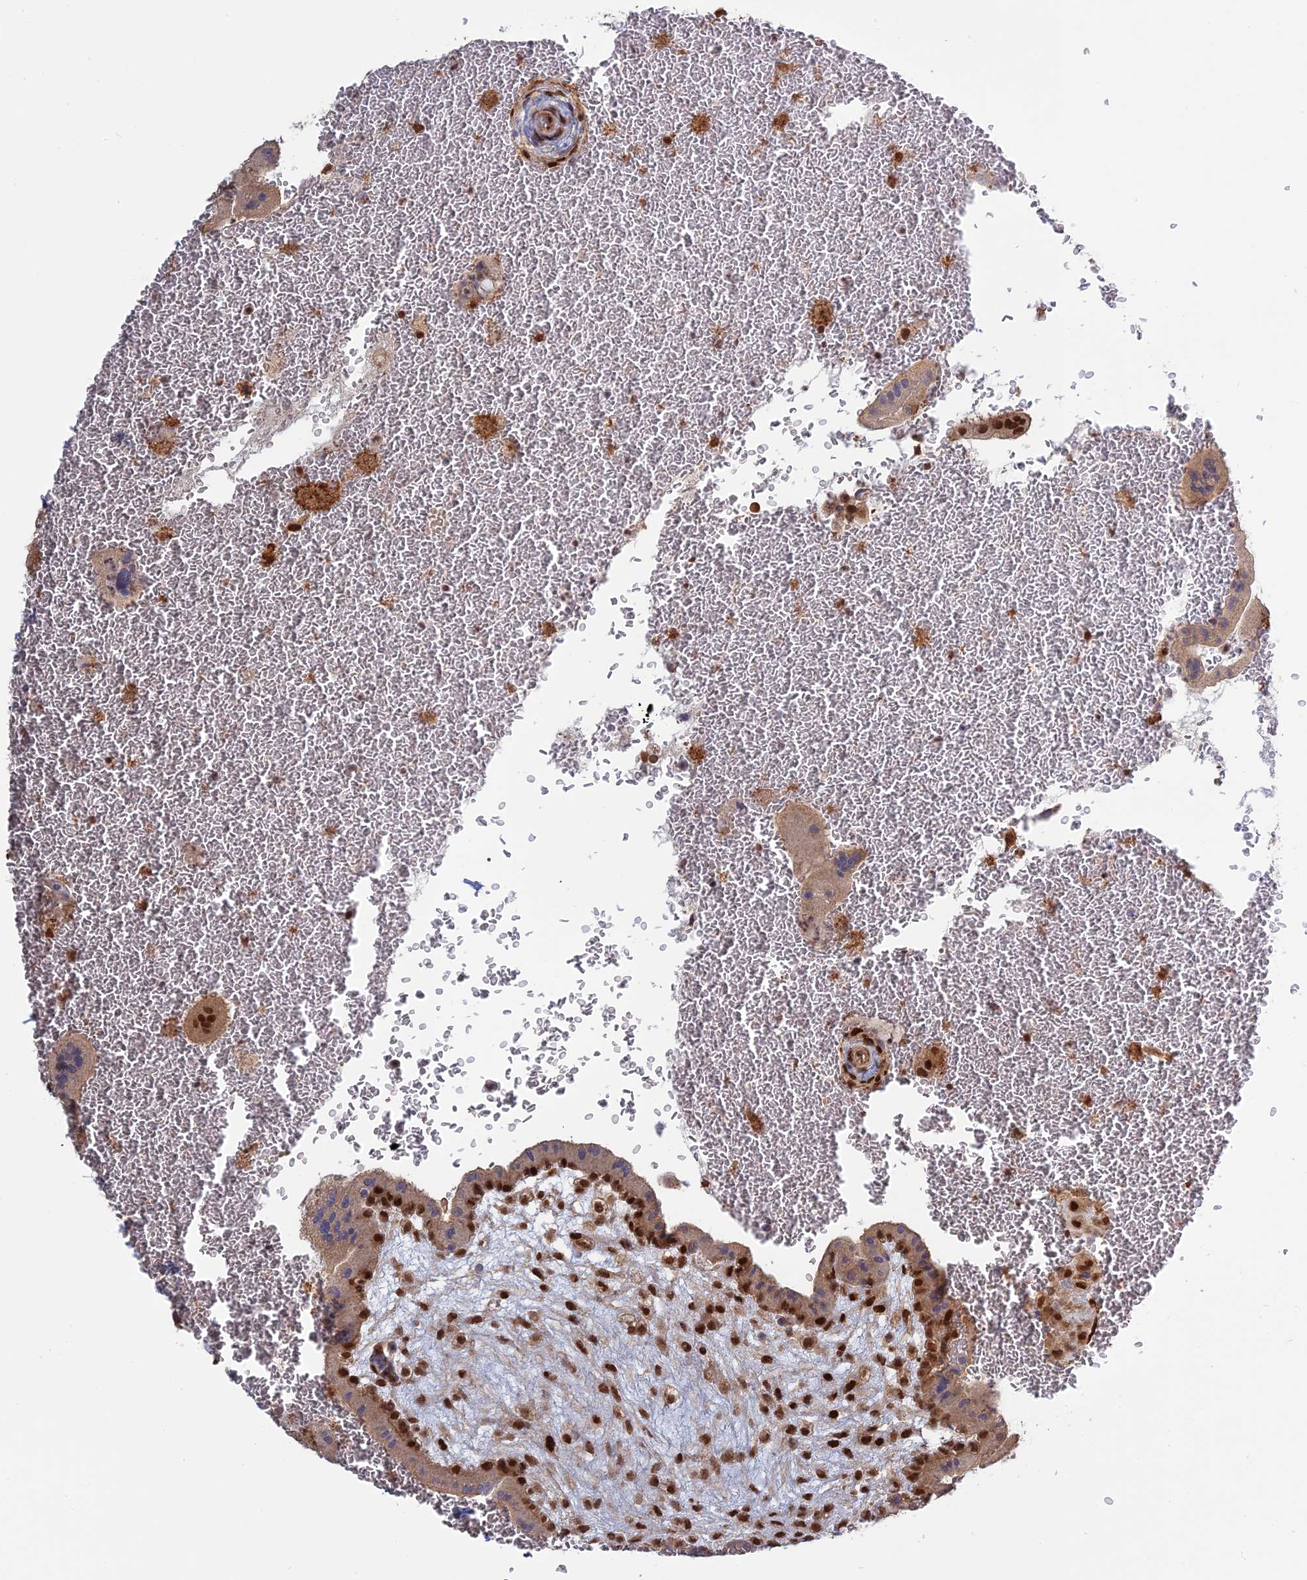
{"staining": {"intensity": "moderate", "quantity": "25%-75%", "location": "cytoplasmic/membranous,nuclear"}, "tissue": "placenta", "cell_type": "Trophoblastic cells", "image_type": "normal", "snomed": [{"axis": "morphology", "description": "Normal tissue, NOS"}, {"axis": "topography", "description": "Placenta"}], "caption": "A medium amount of moderate cytoplasmic/membranous,nuclear expression is seen in approximately 25%-75% of trophoblastic cells in unremarkable placenta. (DAB IHC, brown staining for protein, blue staining for nuclei).", "gene": "PKIG", "patient": {"sex": "female", "age": 35}}